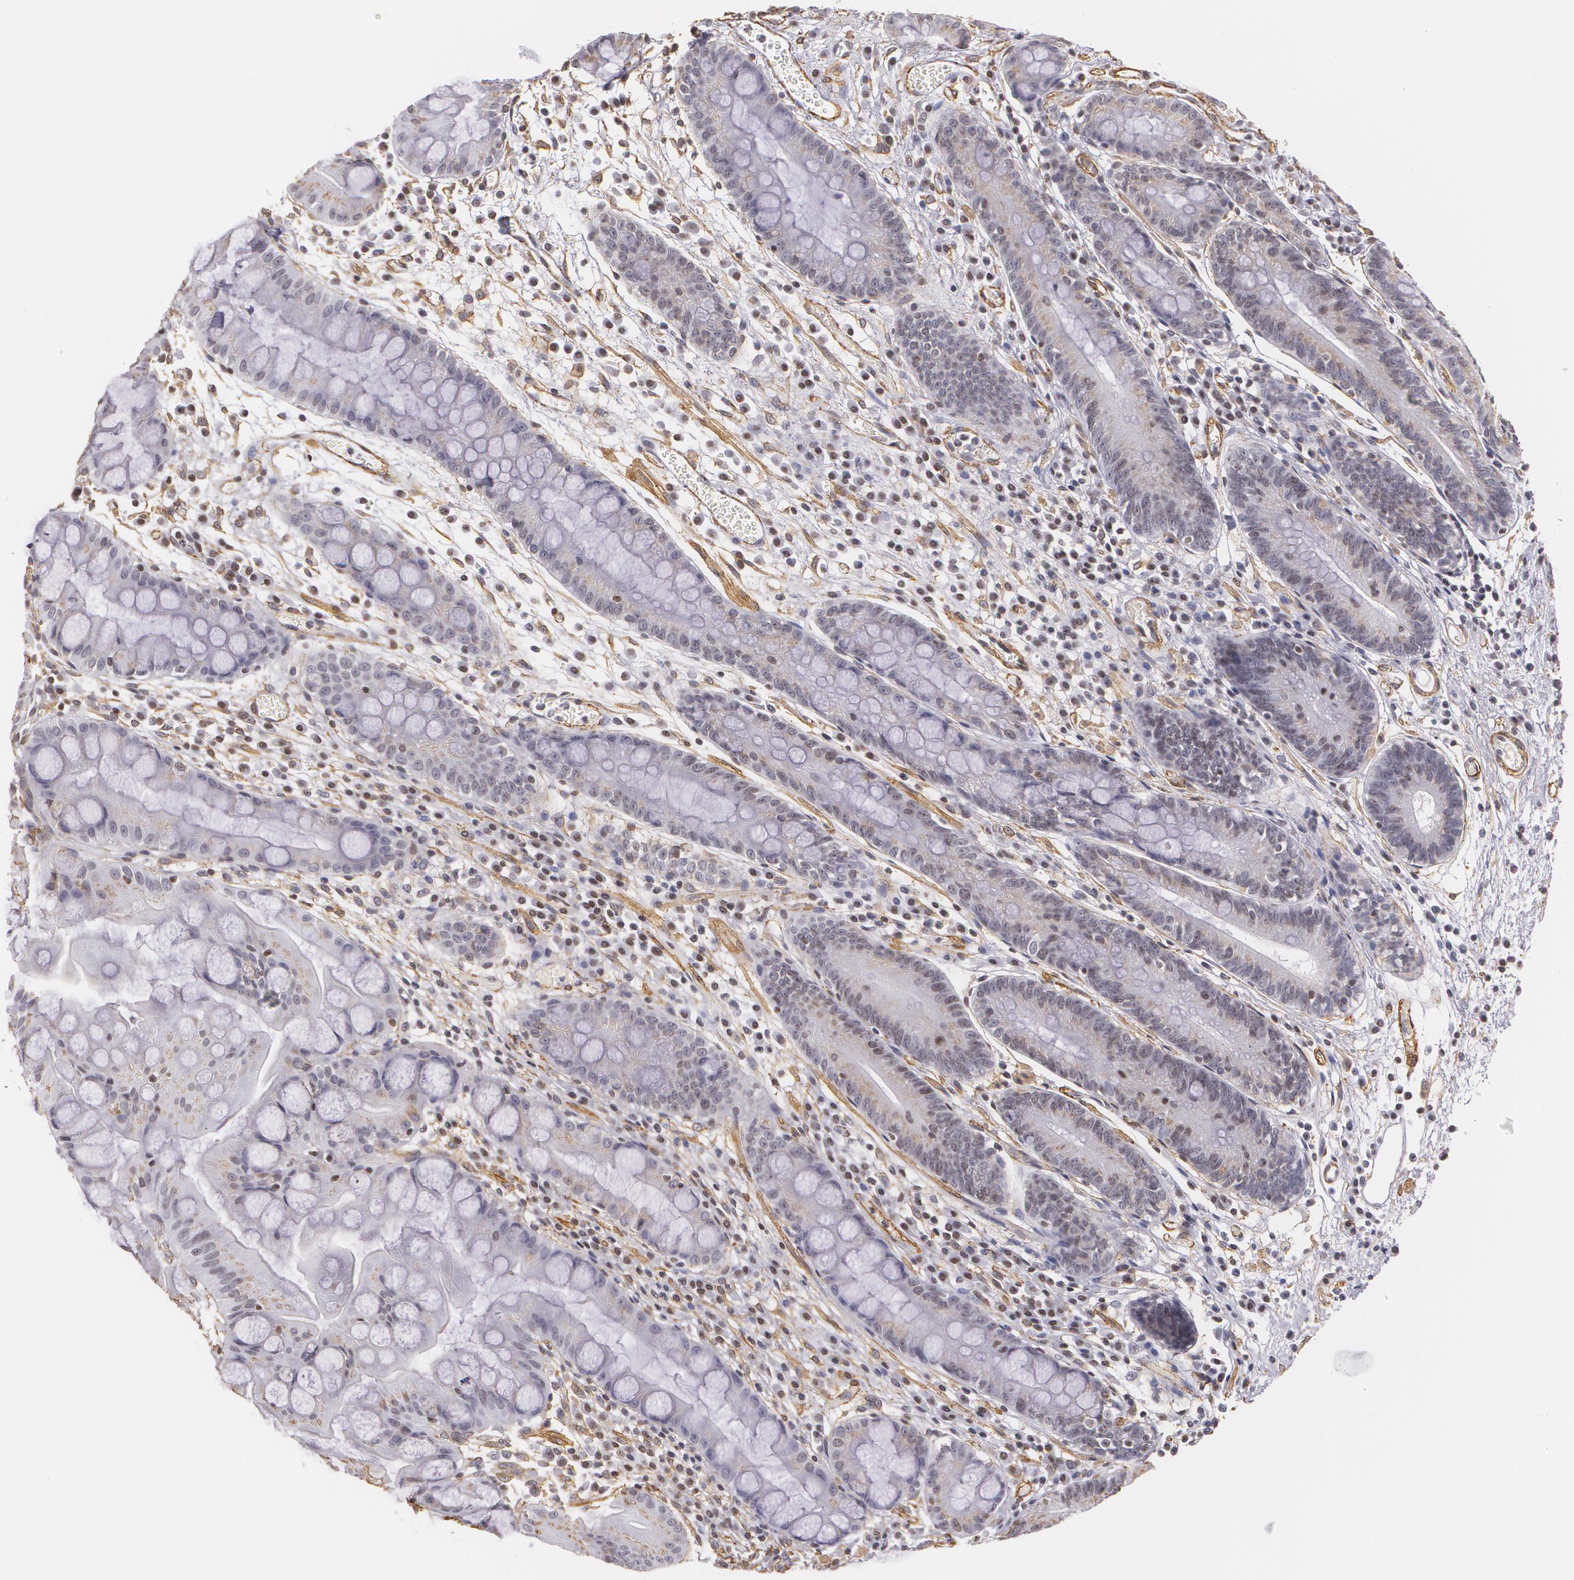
{"staining": {"intensity": "negative", "quantity": "none", "location": "none"}, "tissue": "stomach", "cell_type": "Glandular cells", "image_type": "normal", "snomed": [{"axis": "morphology", "description": "Normal tissue, NOS"}, {"axis": "morphology", "description": "Inflammation, NOS"}, {"axis": "topography", "description": "Stomach, lower"}], "caption": "Protein analysis of normal stomach demonstrates no significant expression in glandular cells. Brightfield microscopy of IHC stained with DAB (3,3'-diaminobenzidine) (brown) and hematoxylin (blue), captured at high magnification.", "gene": "VAMP1", "patient": {"sex": "male", "age": 59}}